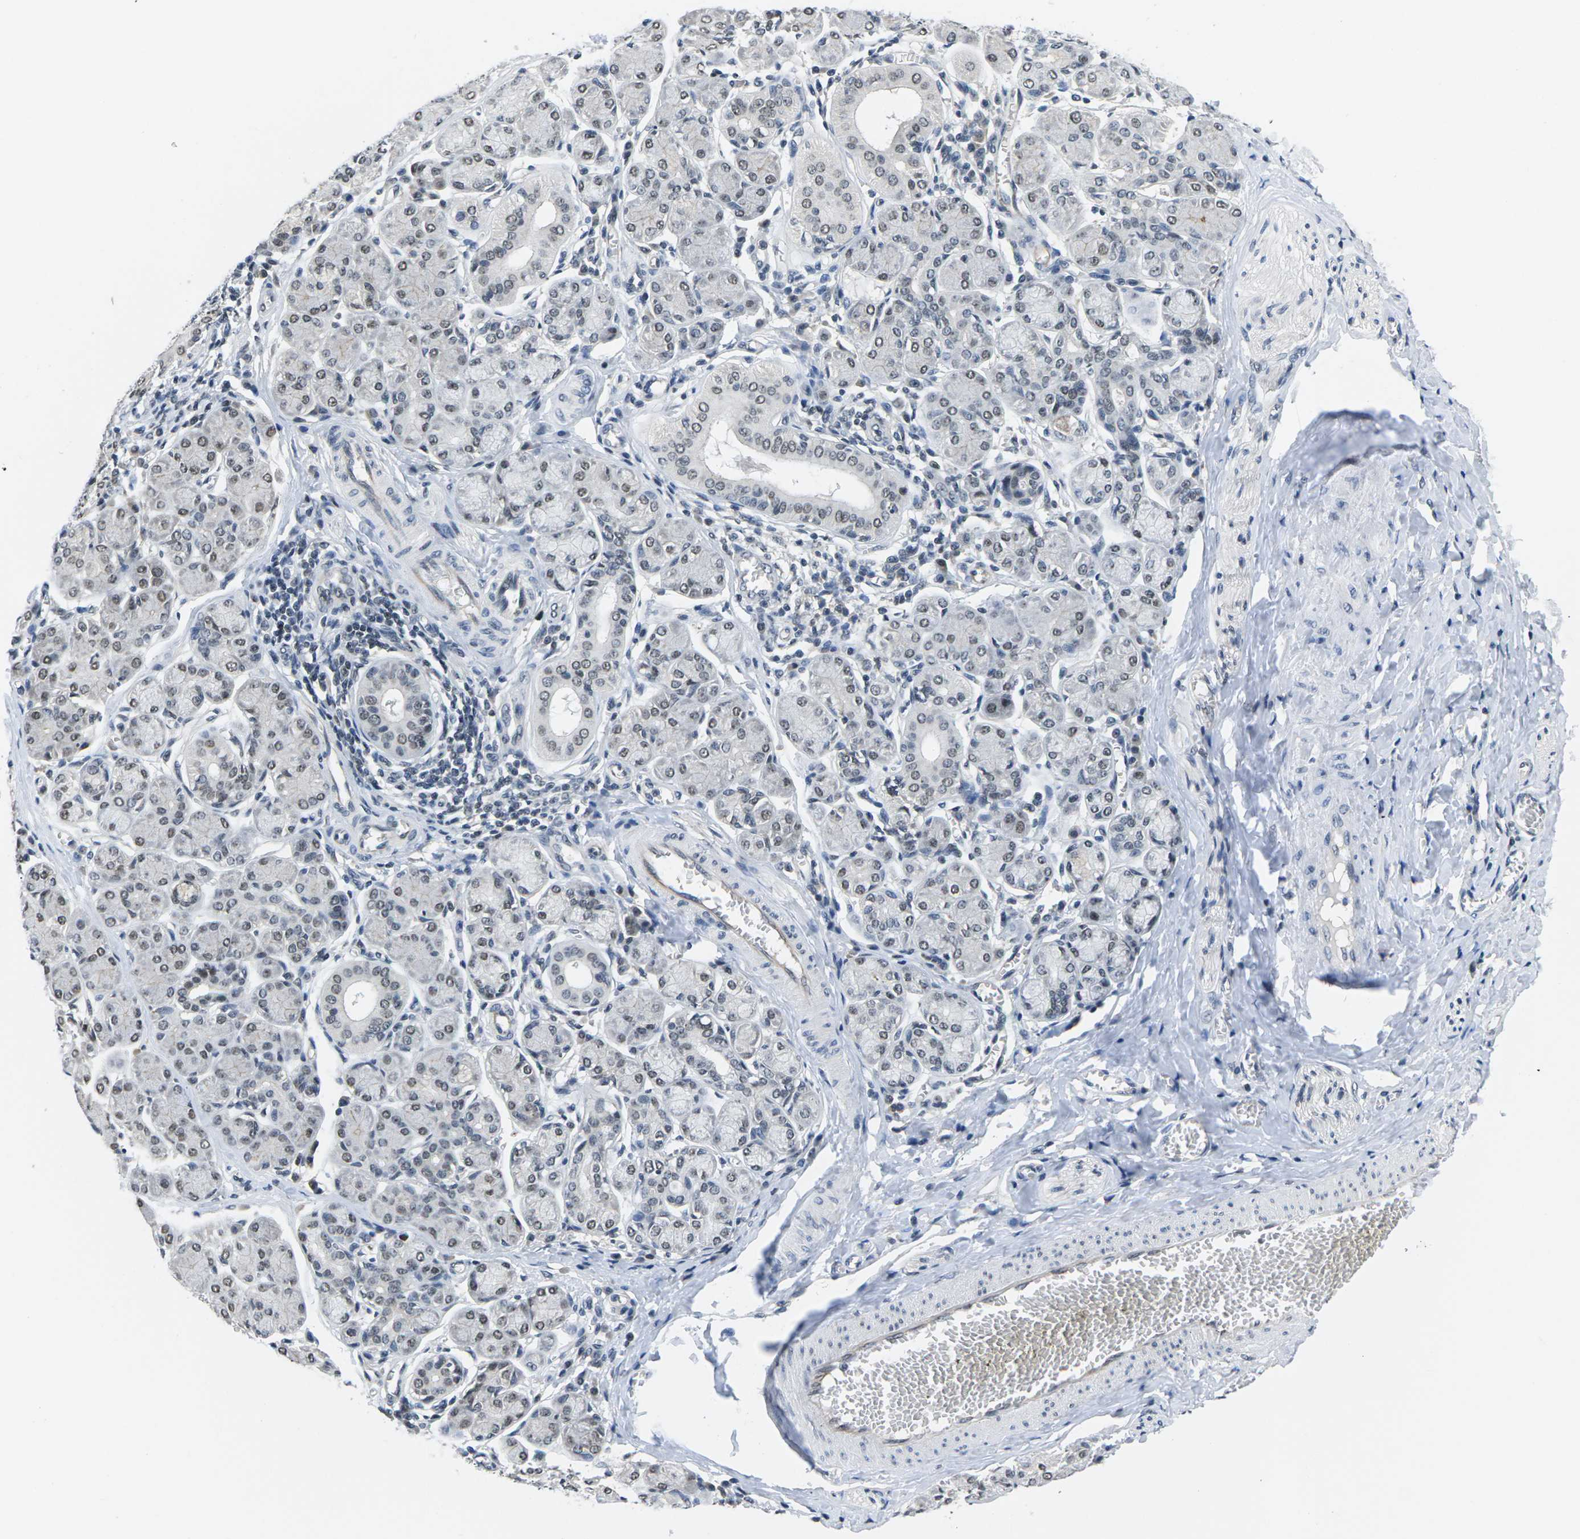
{"staining": {"intensity": "moderate", "quantity": ">75%", "location": "nuclear"}, "tissue": "salivary gland", "cell_type": "Glandular cells", "image_type": "normal", "snomed": [{"axis": "morphology", "description": "Normal tissue, NOS"}, {"axis": "morphology", "description": "Inflammation, NOS"}, {"axis": "topography", "description": "Lymph node"}, {"axis": "topography", "description": "Salivary gland"}], "caption": "Immunohistochemical staining of unremarkable salivary gland reveals medium levels of moderate nuclear staining in about >75% of glandular cells.", "gene": "NSRP1", "patient": {"sex": "male", "age": 3}}